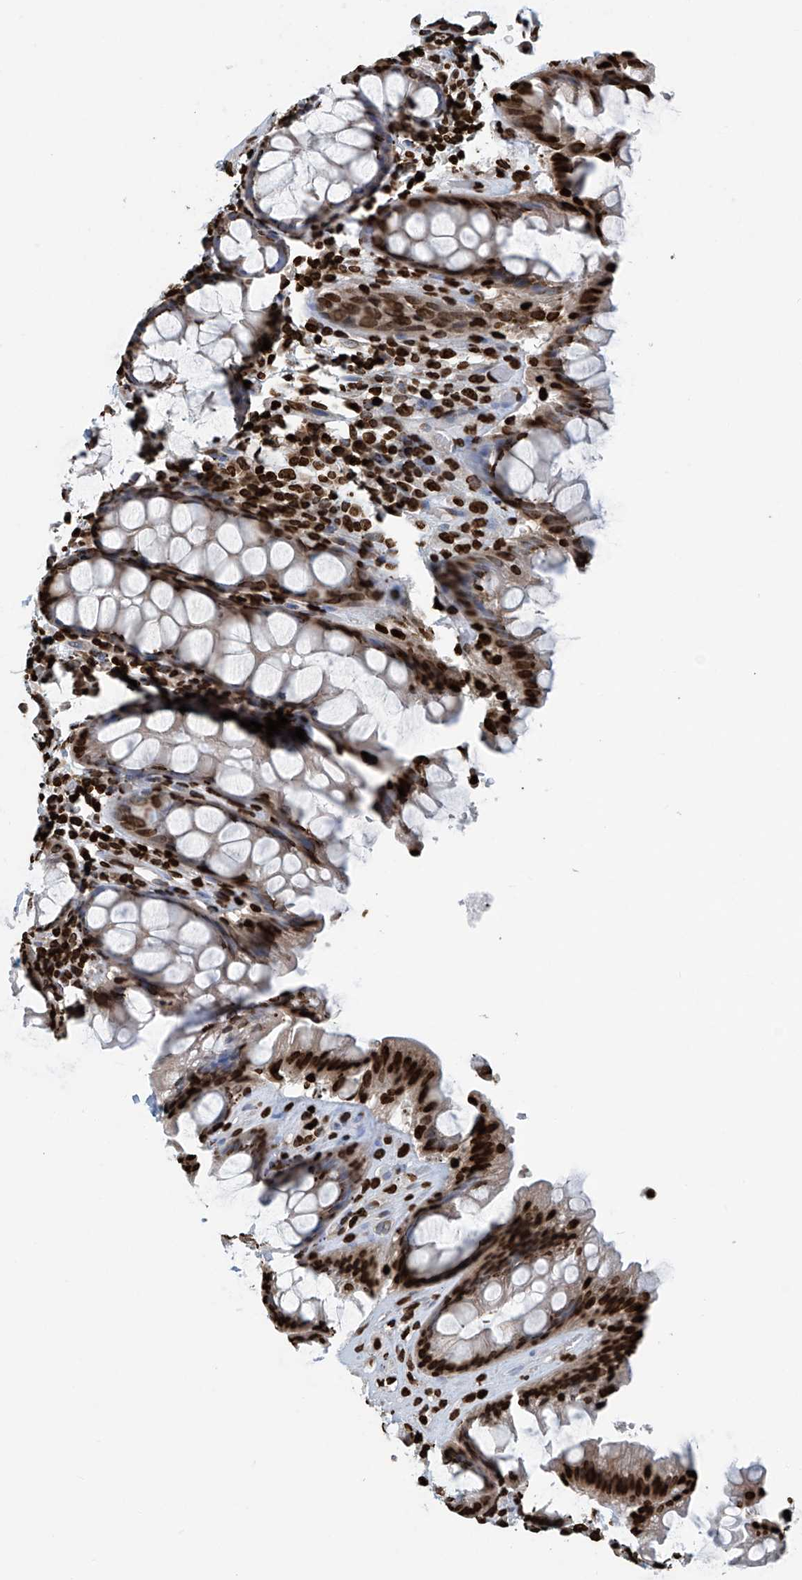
{"staining": {"intensity": "strong", "quantity": "25%-75%", "location": "nuclear"}, "tissue": "rectum", "cell_type": "Glandular cells", "image_type": "normal", "snomed": [{"axis": "morphology", "description": "Normal tissue, NOS"}, {"axis": "topography", "description": "Rectum"}], "caption": "Rectum stained with DAB immunohistochemistry displays high levels of strong nuclear positivity in about 25%-75% of glandular cells. (Stains: DAB (3,3'-diaminobenzidine) in brown, nuclei in blue, Microscopy: brightfield microscopy at high magnification).", "gene": "DPPA2", "patient": {"sex": "male", "age": 64}}